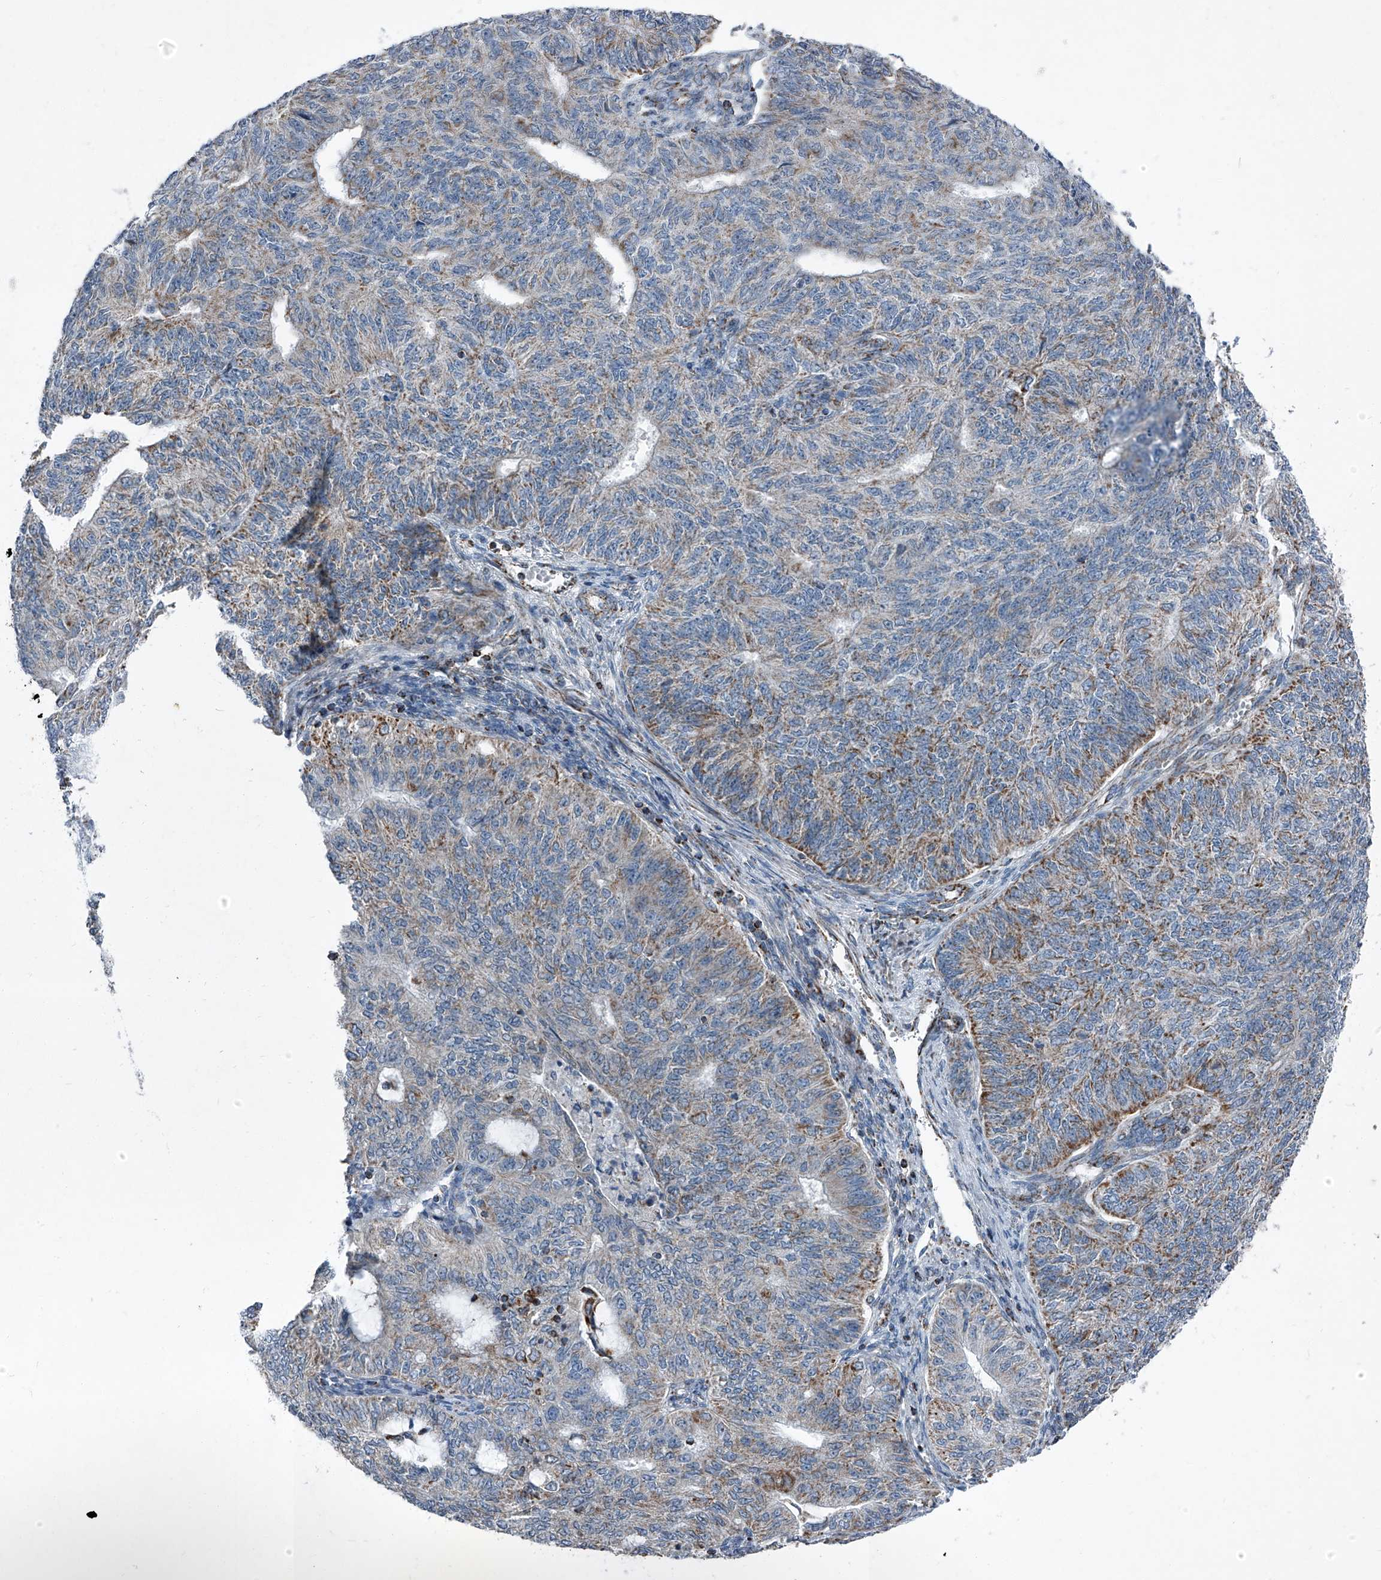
{"staining": {"intensity": "moderate", "quantity": "25%-75%", "location": "cytoplasmic/membranous"}, "tissue": "endometrial cancer", "cell_type": "Tumor cells", "image_type": "cancer", "snomed": [{"axis": "morphology", "description": "Adenocarcinoma, NOS"}, {"axis": "topography", "description": "Endometrium"}], "caption": "Brown immunohistochemical staining in endometrial cancer (adenocarcinoma) demonstrates moderate cytoplasmic/membranous expression in approximately 25%-75% of tumor cells. Using DAB (3,3'-diaminobenzidine) (brown) and hematoxylin (blue) stains, captured at high magnification using brightfield microscopy.", "gene": "CHRNA7", "patient": {"sex": "female", "age": 32}}